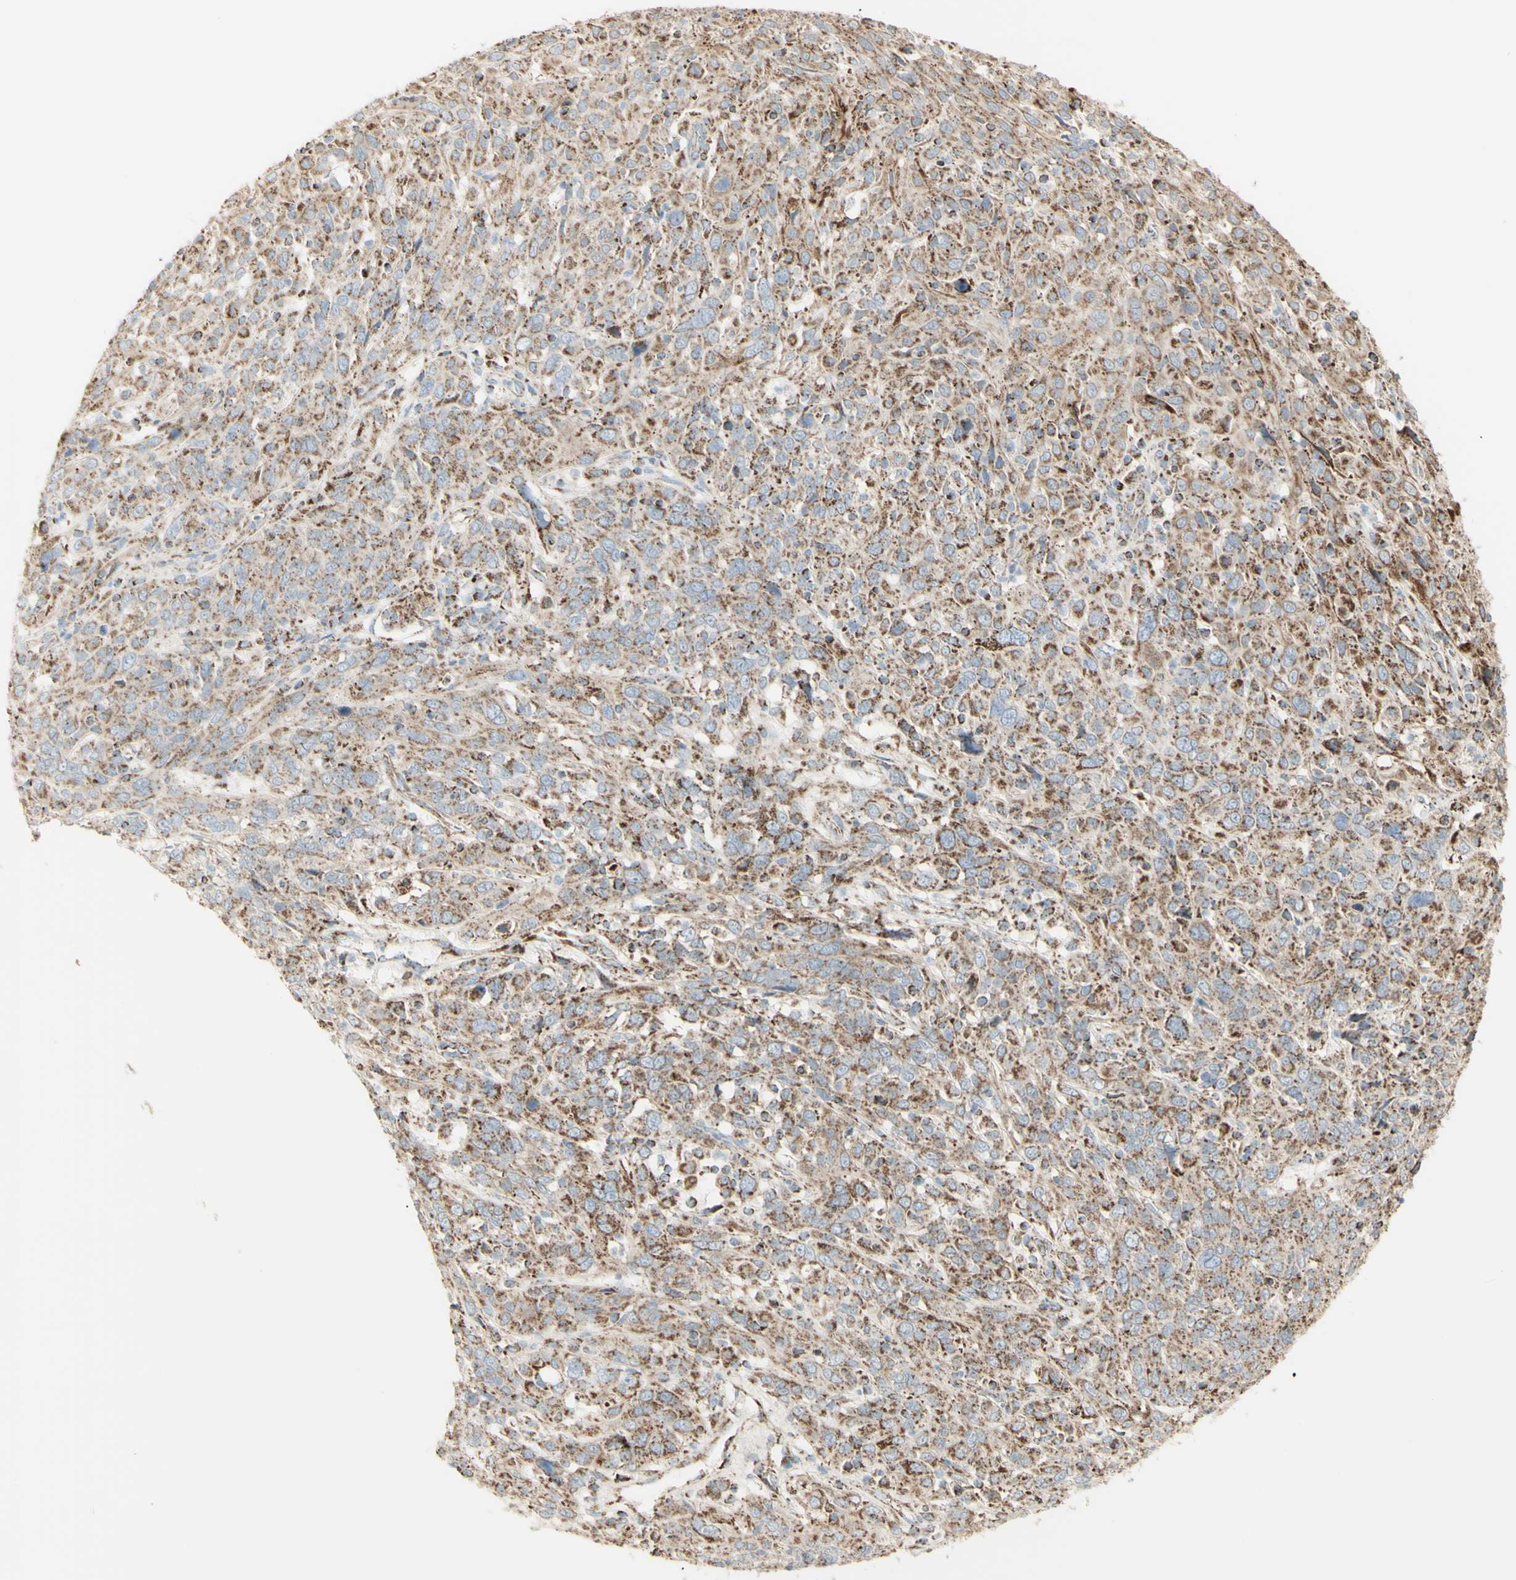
{"staining": {"intensity": "moderate", "quantity": ">75%", "location": "cytoplasmic/membranous"}, "tissue": "cervical cancer", "cell_type": "Tumor cells", "image_type": "cancer", "snomed": [{"axis": "morphology", "description": "Squamous cell carcinoma, NOS"}, {"axis": "topography", "description": "Cervix"}], "caption": "This histopathology image demonstrates IHC staining of human squamous cell carcinoma (cervical), with medium moderate cytoplasmic/membranous positivity in about >75% of tumor cells.", "gene": "LETM1", "patient": {"sex": "female", "age": 46}}